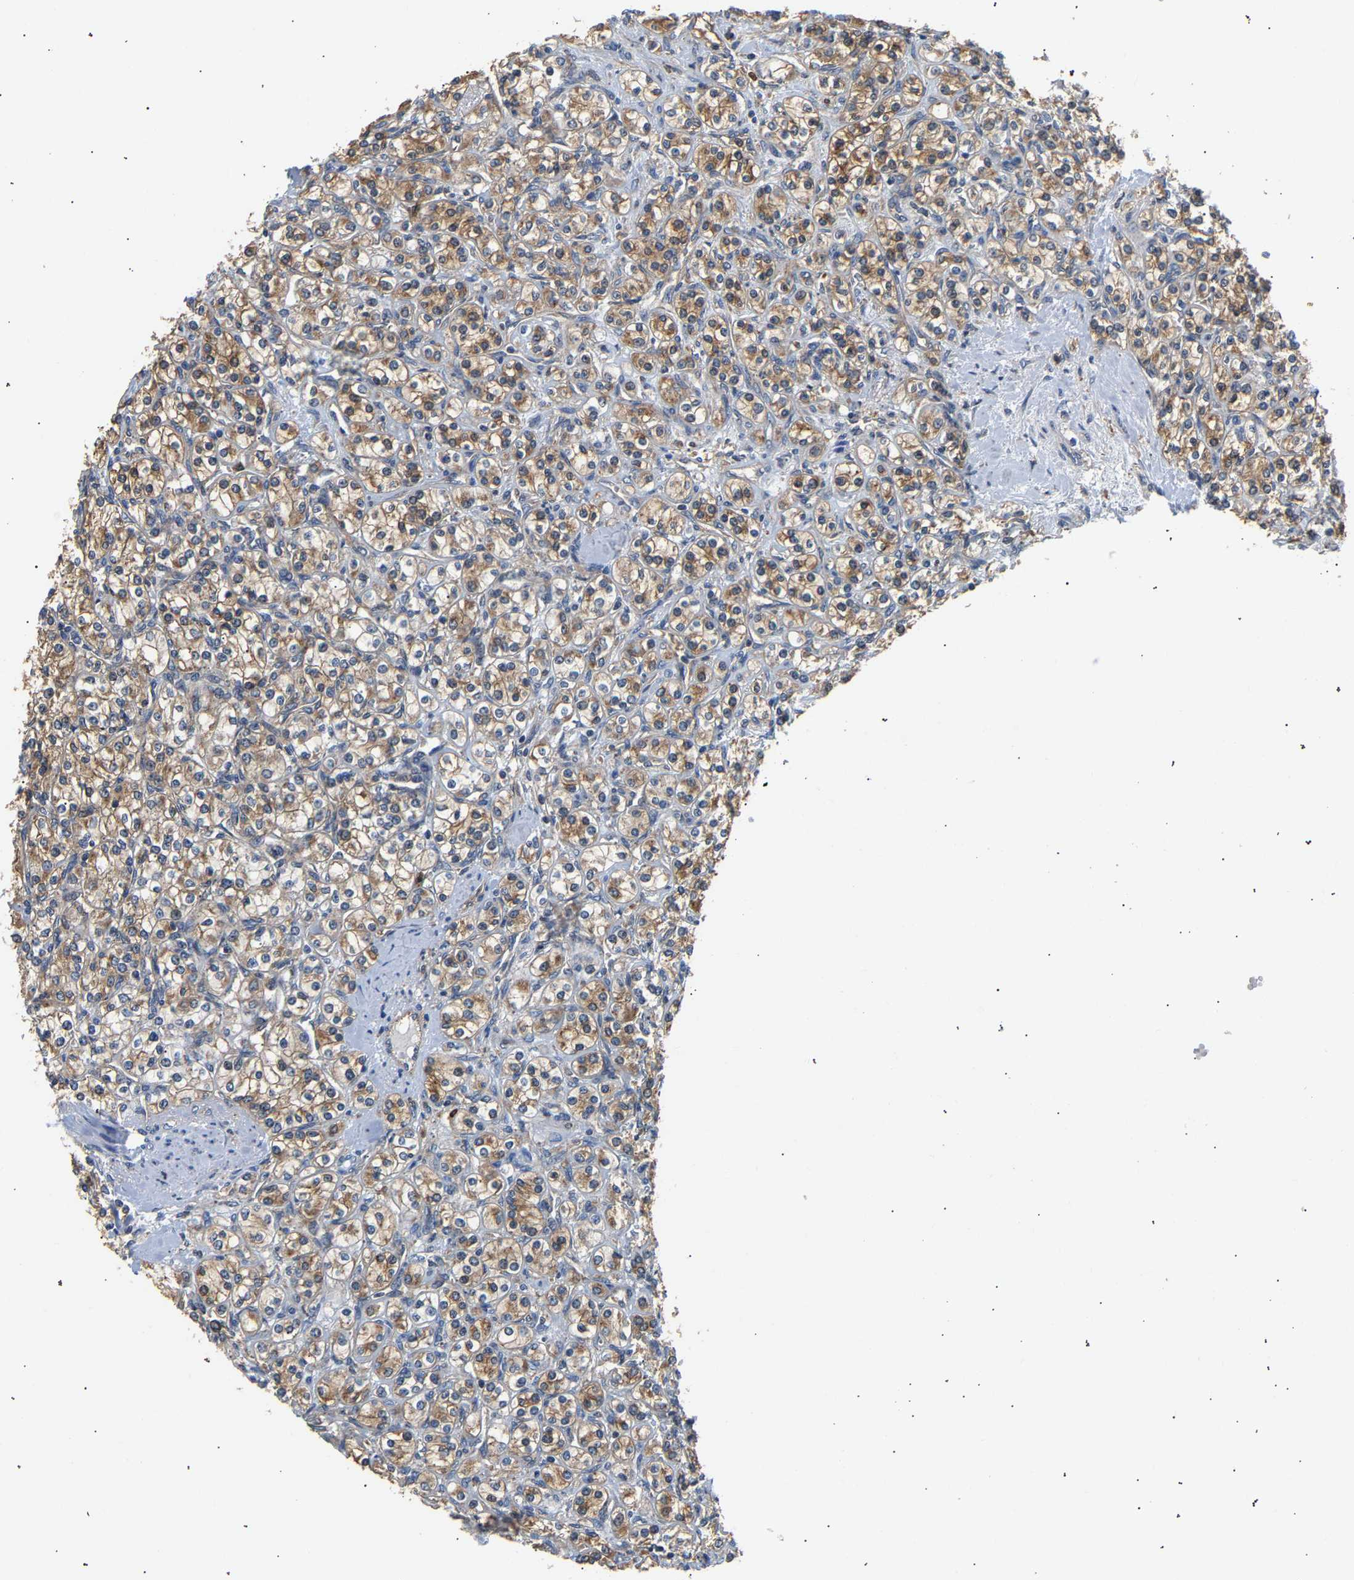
{"staining": {"intensity": "moderate", "quantity": ">75%", "location": "cytoplasmic/membranous"}, "tissue": "renal cancer", "cell_type": "Tumor cells", "image_type": "cancer", "snomed": [{"axis": "morphology", "description": "Adenocarcinoma, NOS"}, {"axis": "topography", "description": "Kidney"}], "caption": "A histopathology image of adenocarcinoma (renal) stained for a protein shows moderate cytoplasmic/membranous brown staining in tumor cells. (brown staining indicates protein expression, while blue staining denotes nuclei).", "gene": "PPID", "patient": {"sex": "male", "age": 77}}